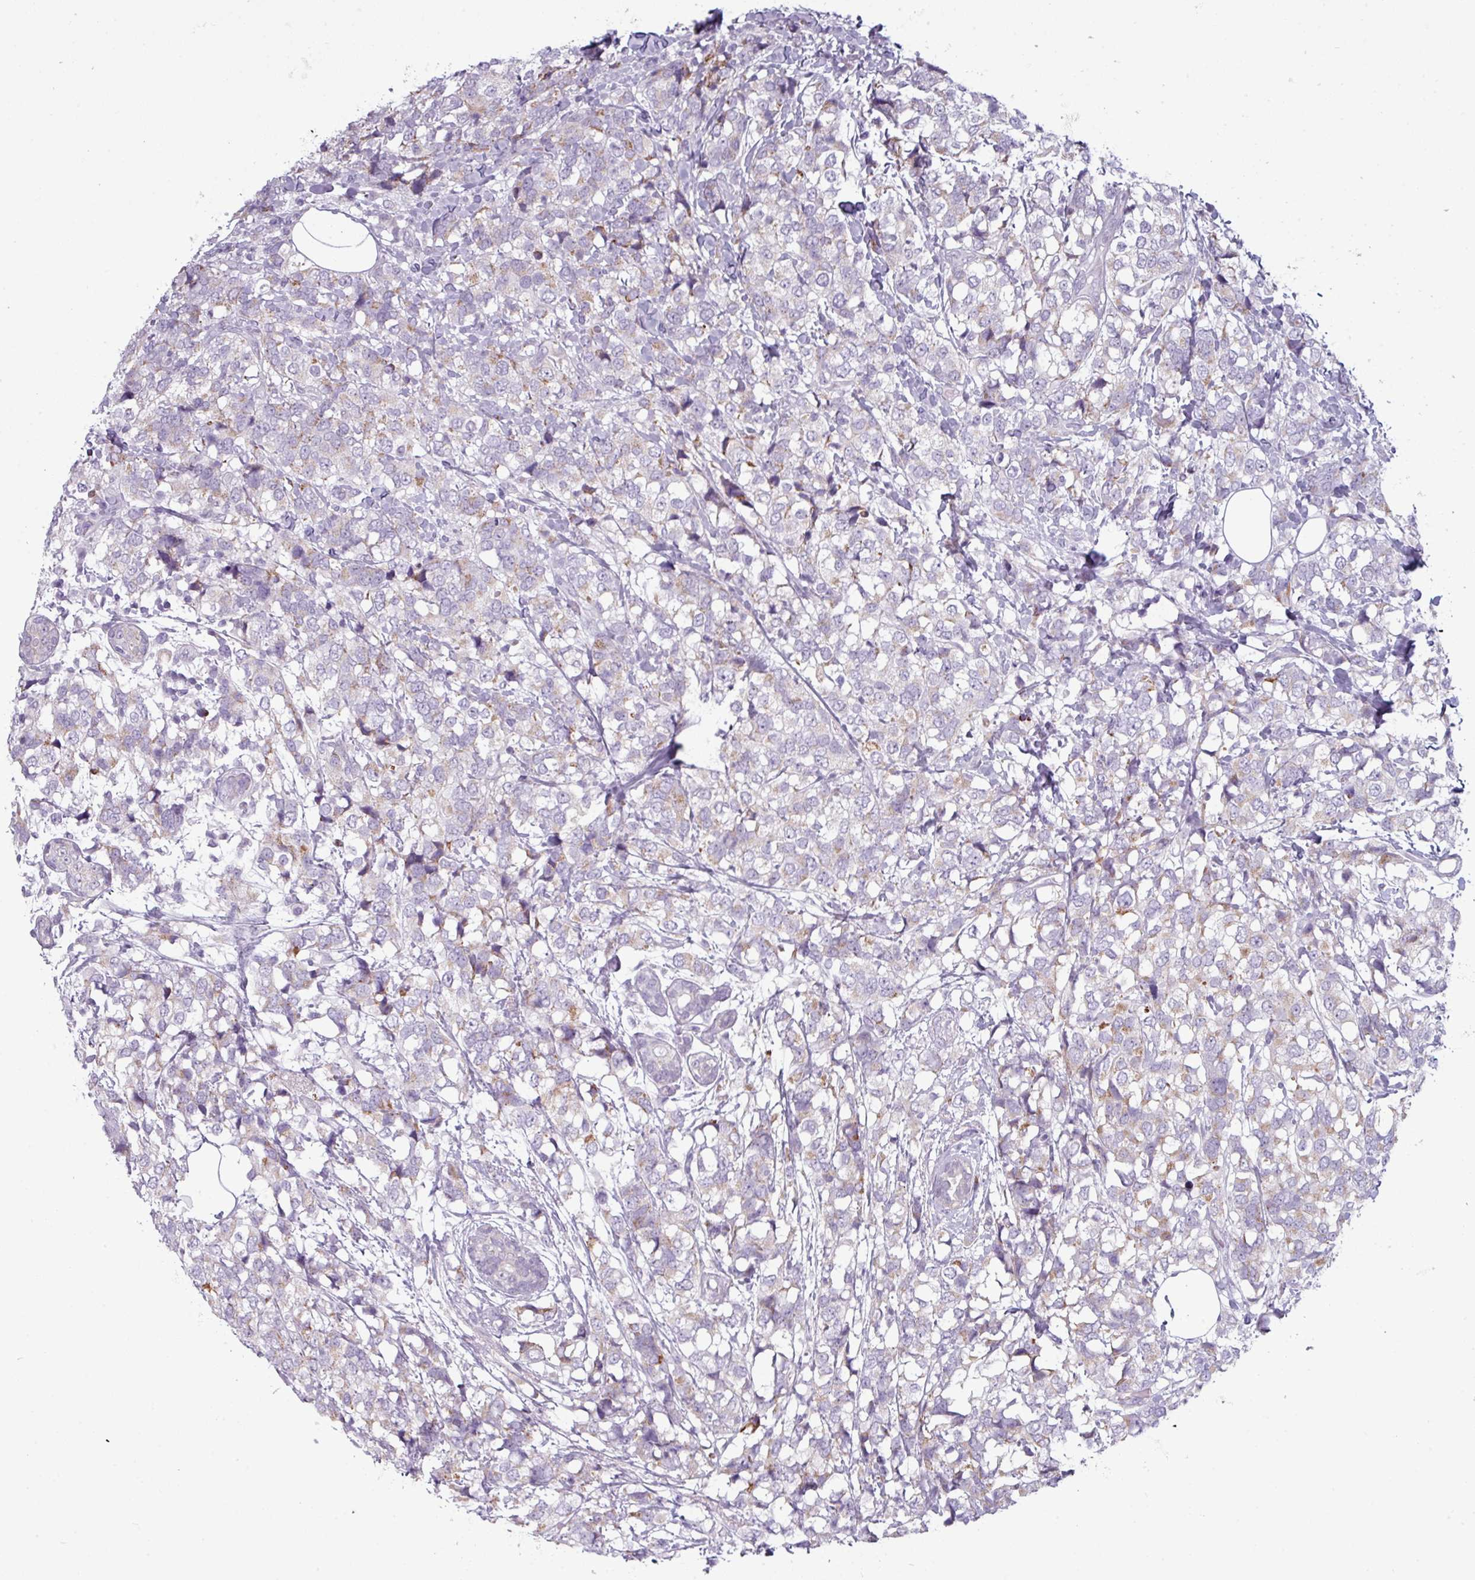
{"staining": {"intensity": "weak", "quantity": "25%-75%", "location": "cytoplasmic/membranous"}, "tissue": "breast cancer", "cell_type": "Tumor cells", "image_type": "cancer", "snomed": [{"axis": "morphology", "description": "Lobular carcinoma"}, {"axis": "topography", "description": "Breast"}], "caption": "Weak cytoplasmic/membranous protein positivity is appreciated in about 25%-75% of tumor cells in breast lobular carcinoma.", "gene": "ZNF615", "patient": {"sex": "female", "age": 59}}